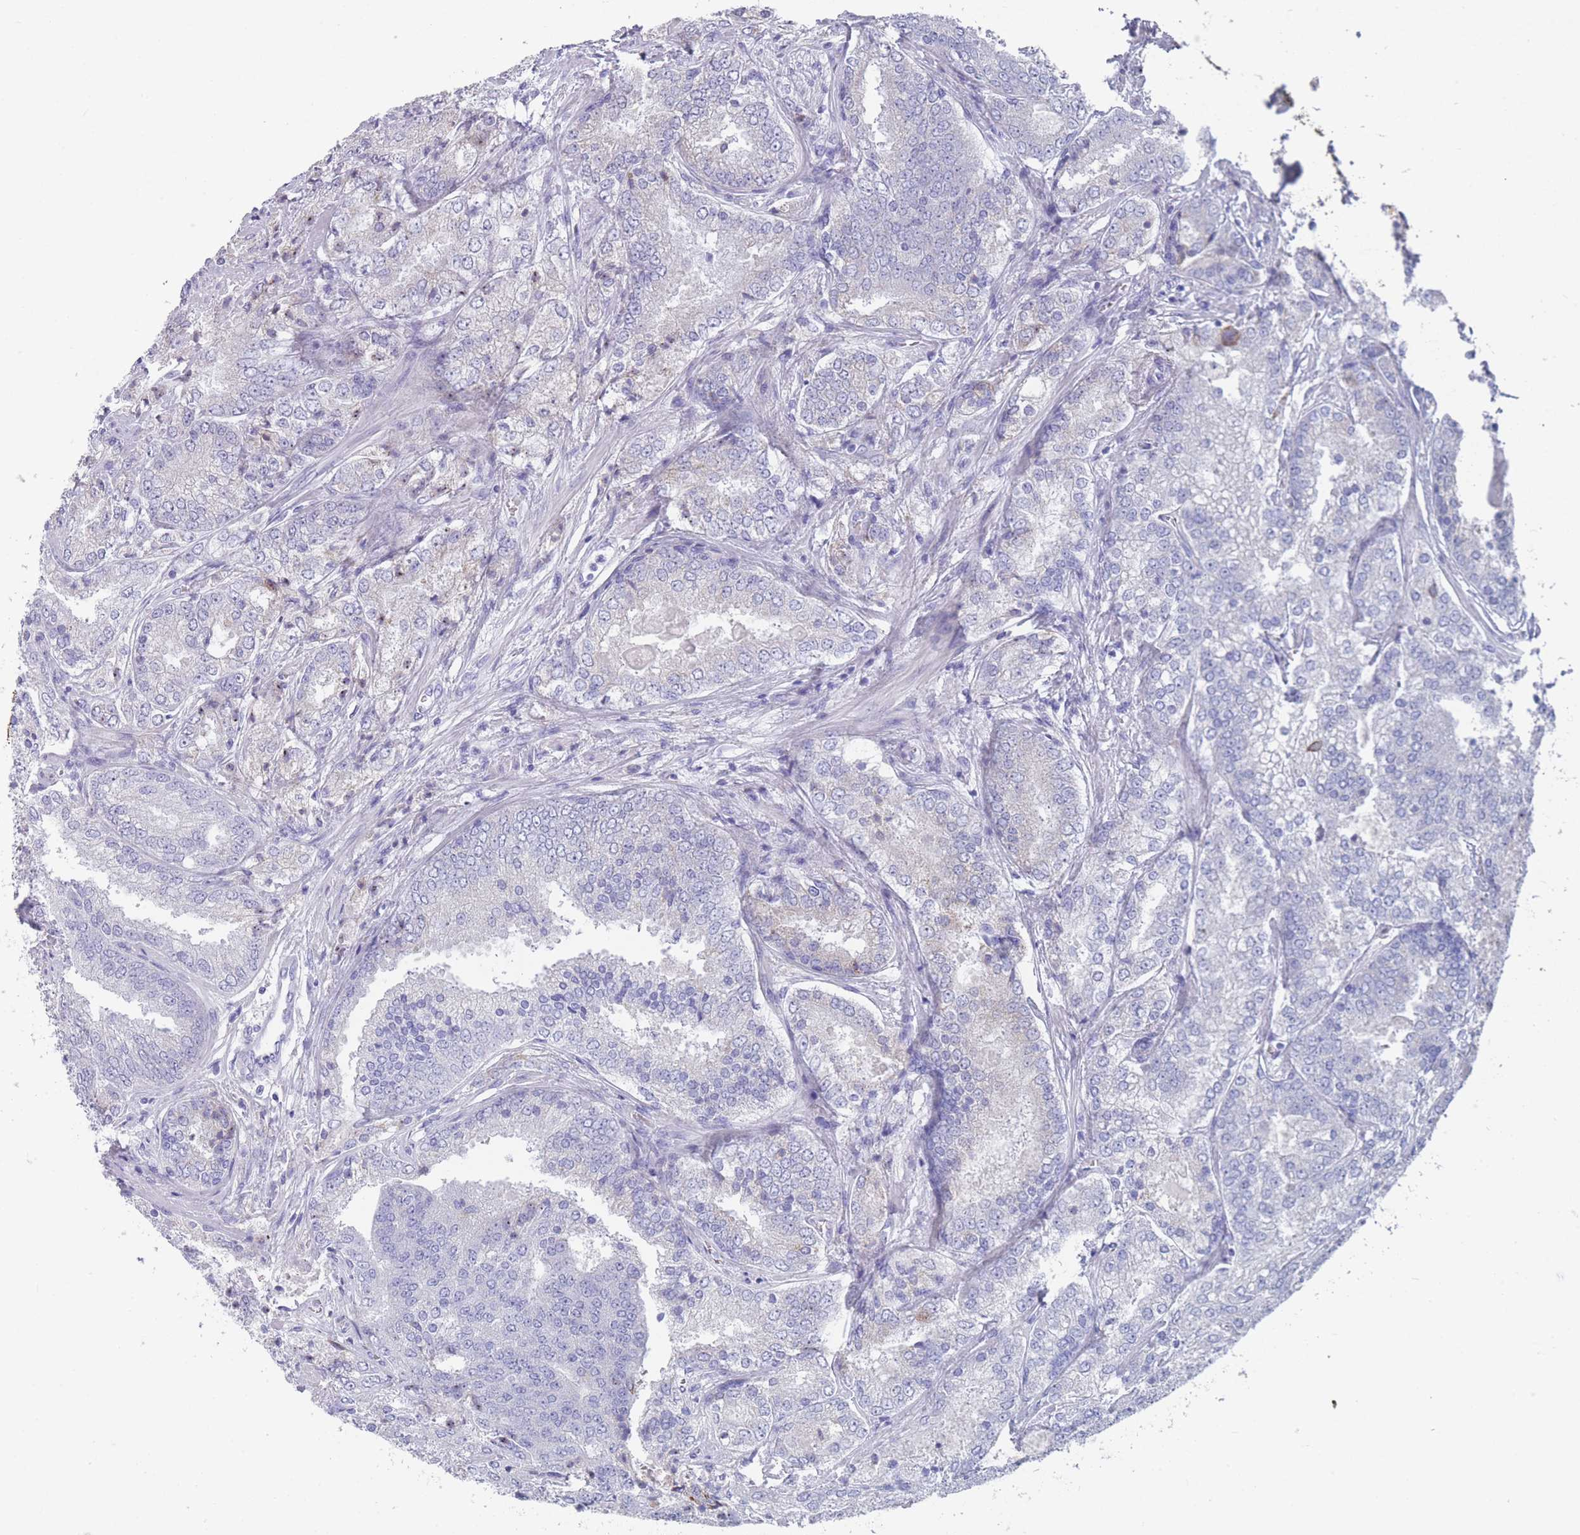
{"staining": {"intensity": "negative", "quantity": "none", "location": "none"}, "tissue": "prostate cancer", "cell_type": "Tumor cells", "image_type": "cancer", "snomed": [{"axis": "morphology", "description": "Adenocarcinoma, High grade"}, {"axis": "topography", "description": "Prostate"}], "caption": "High power microscopy photomicrograph of an immunohistochemistry (IHC) photomicrograph of adenocarcinoma (high-grade) (prostate), revealing no significant expression in tumor cells. (DAB immunohistochemistry with hematoxylin counter stain).", "gene": "ST8SIA5", "patient": {"sex": "male", "age": 63}}